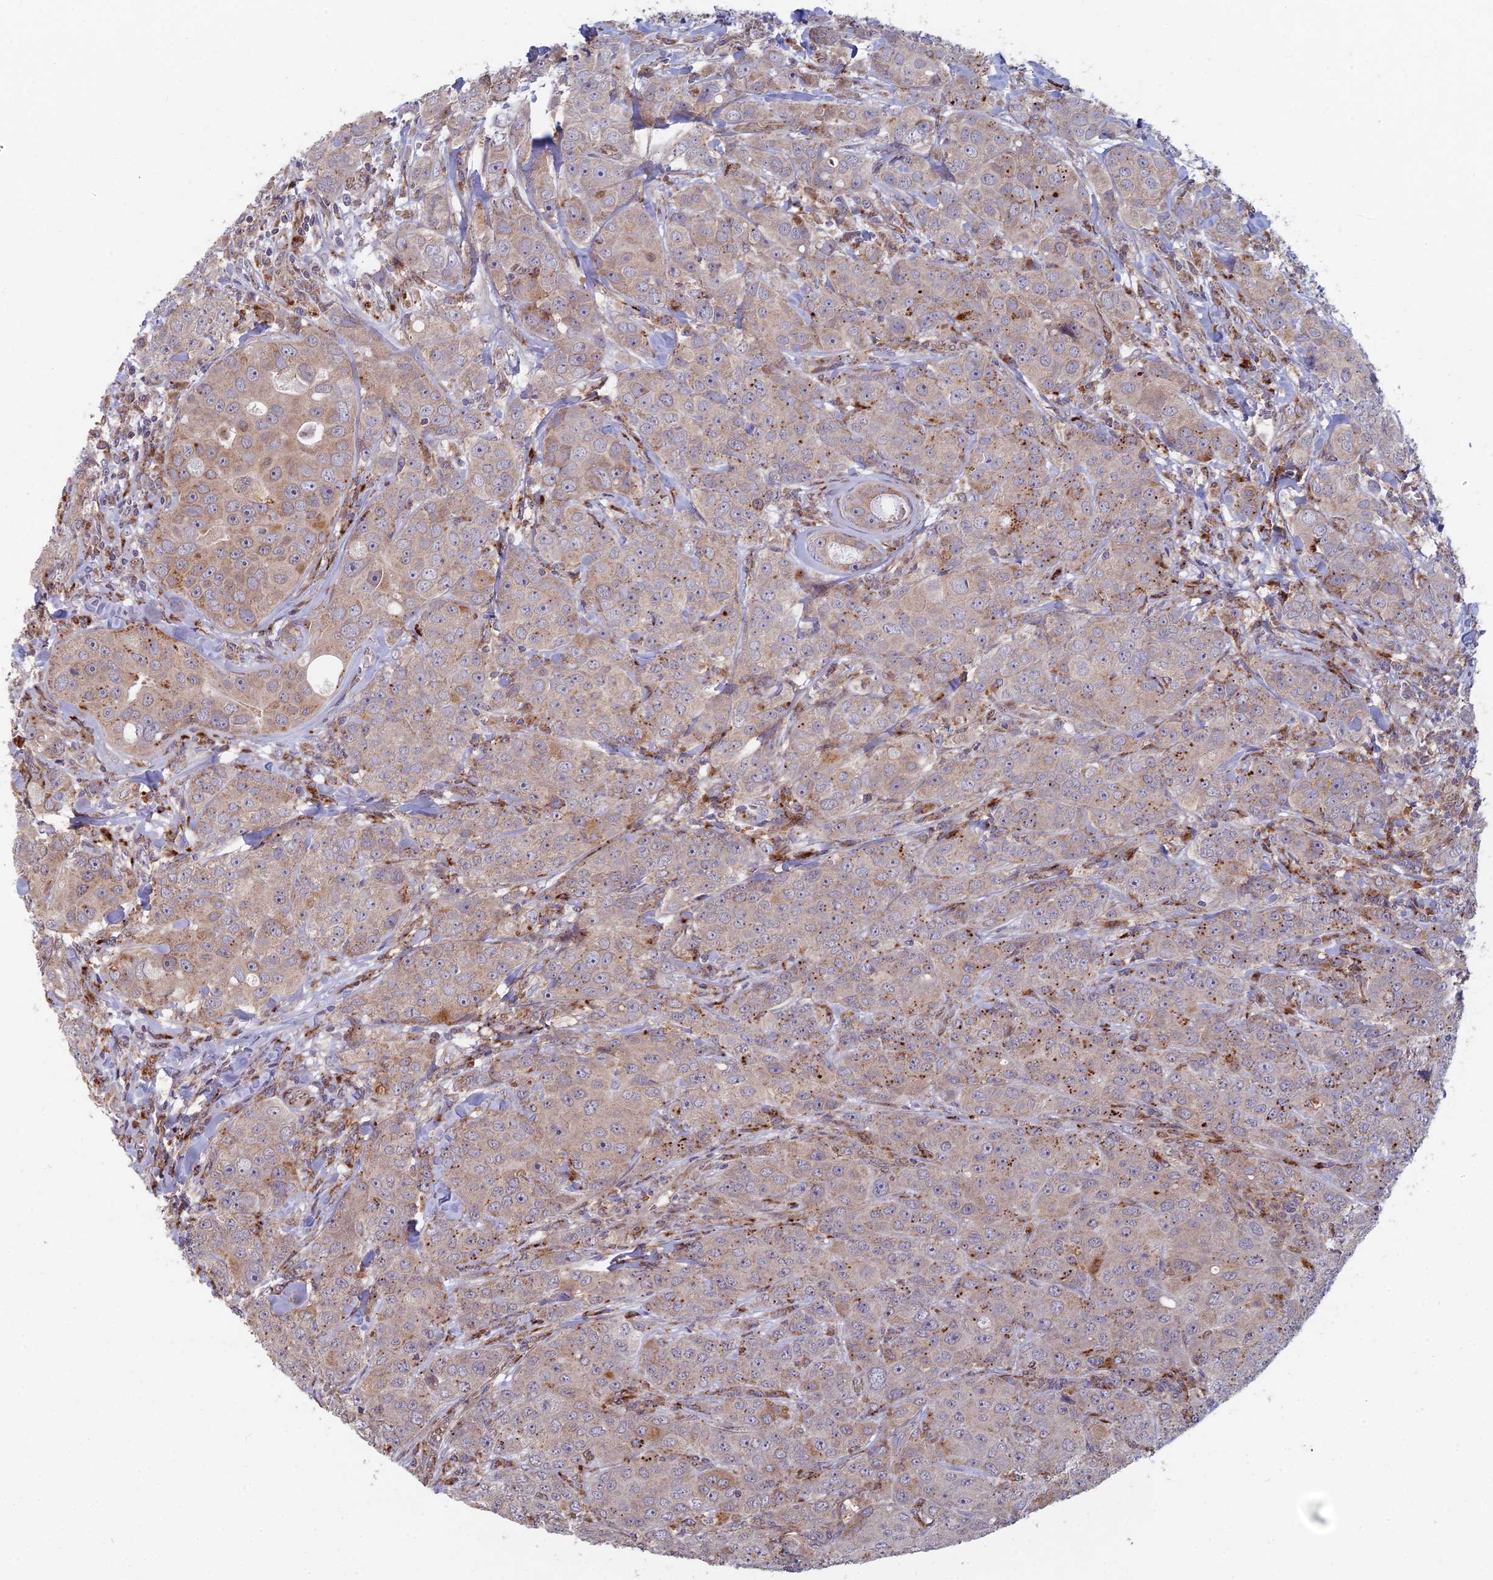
{"staining": {"intensity": "moderate", "quantity": "<25%", "location": "cytoplasmic/membranous"}, "tissue": "breast cancer", "cell_type": "Tumor cells", "image_type": "cancer", "snomed": [{"axis": "morphology", "description": "Duct carcinoma"}, {"axis": "topography", "description": "Breast"}], "caption": "The photomicrograph displays a brown stain indicating the presence of a protein in the cytoplasmic/membranous of tumor cells in breast infiltrating ductal carcinoma.", "gene": "FOXS1", "patient": {"sex": "female", "age": 43}}